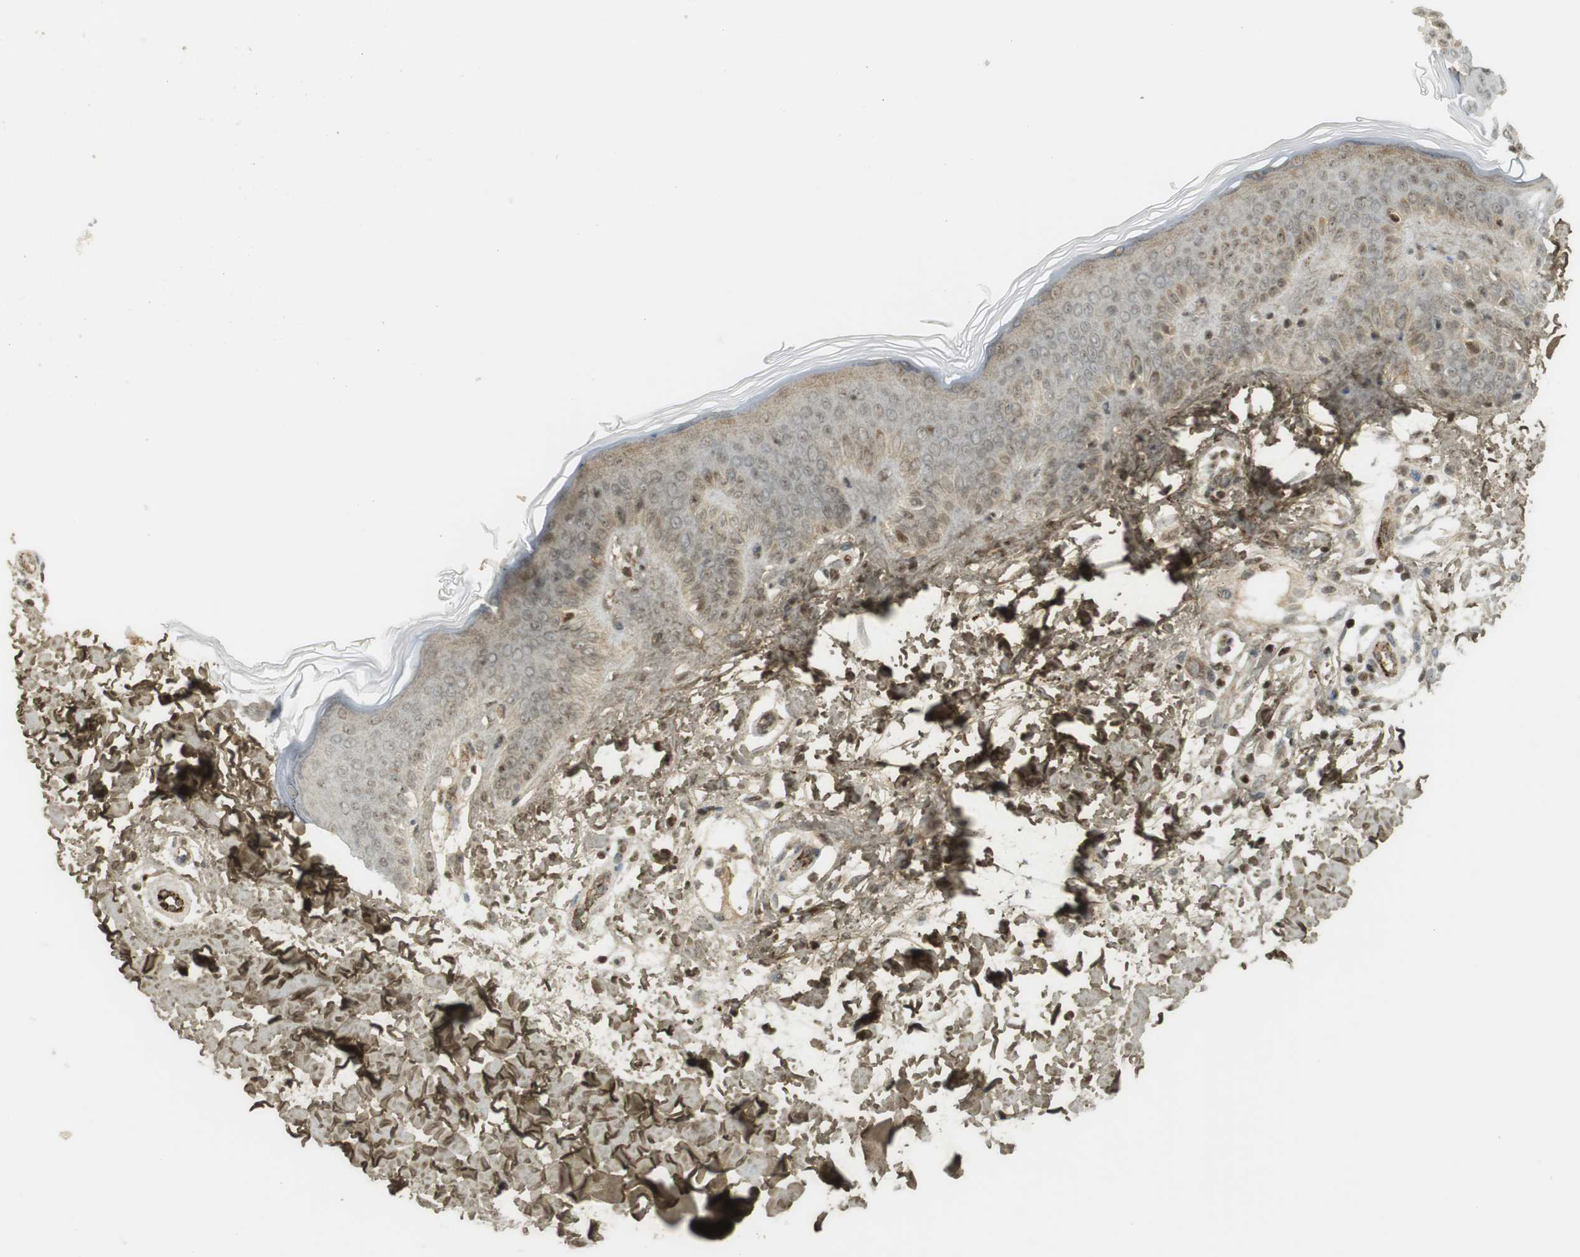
{"staining": {"intensity": "weak", "quantity": ">75%", "location": "cytoplasmic/membranous,nuclear"}, "tissue": "skin", "cell_type": "Fibroblasts", "image_type": "normal", "snomed": [{"axis": "morphology", "description": "Normal tissue, NOS"}, {"axis": "topography", "description": "Skin"}], "caption": "Immunohistochemistry histopathology image of benign skin stained for a protein (brown), which exhibits low levels of weak cytoplasmic/membranous,nuclear positivity in approximately >75% of fibroblasts.", "gene": "PPP1R13B", "patient": {"sex": "male", "age": 16}}